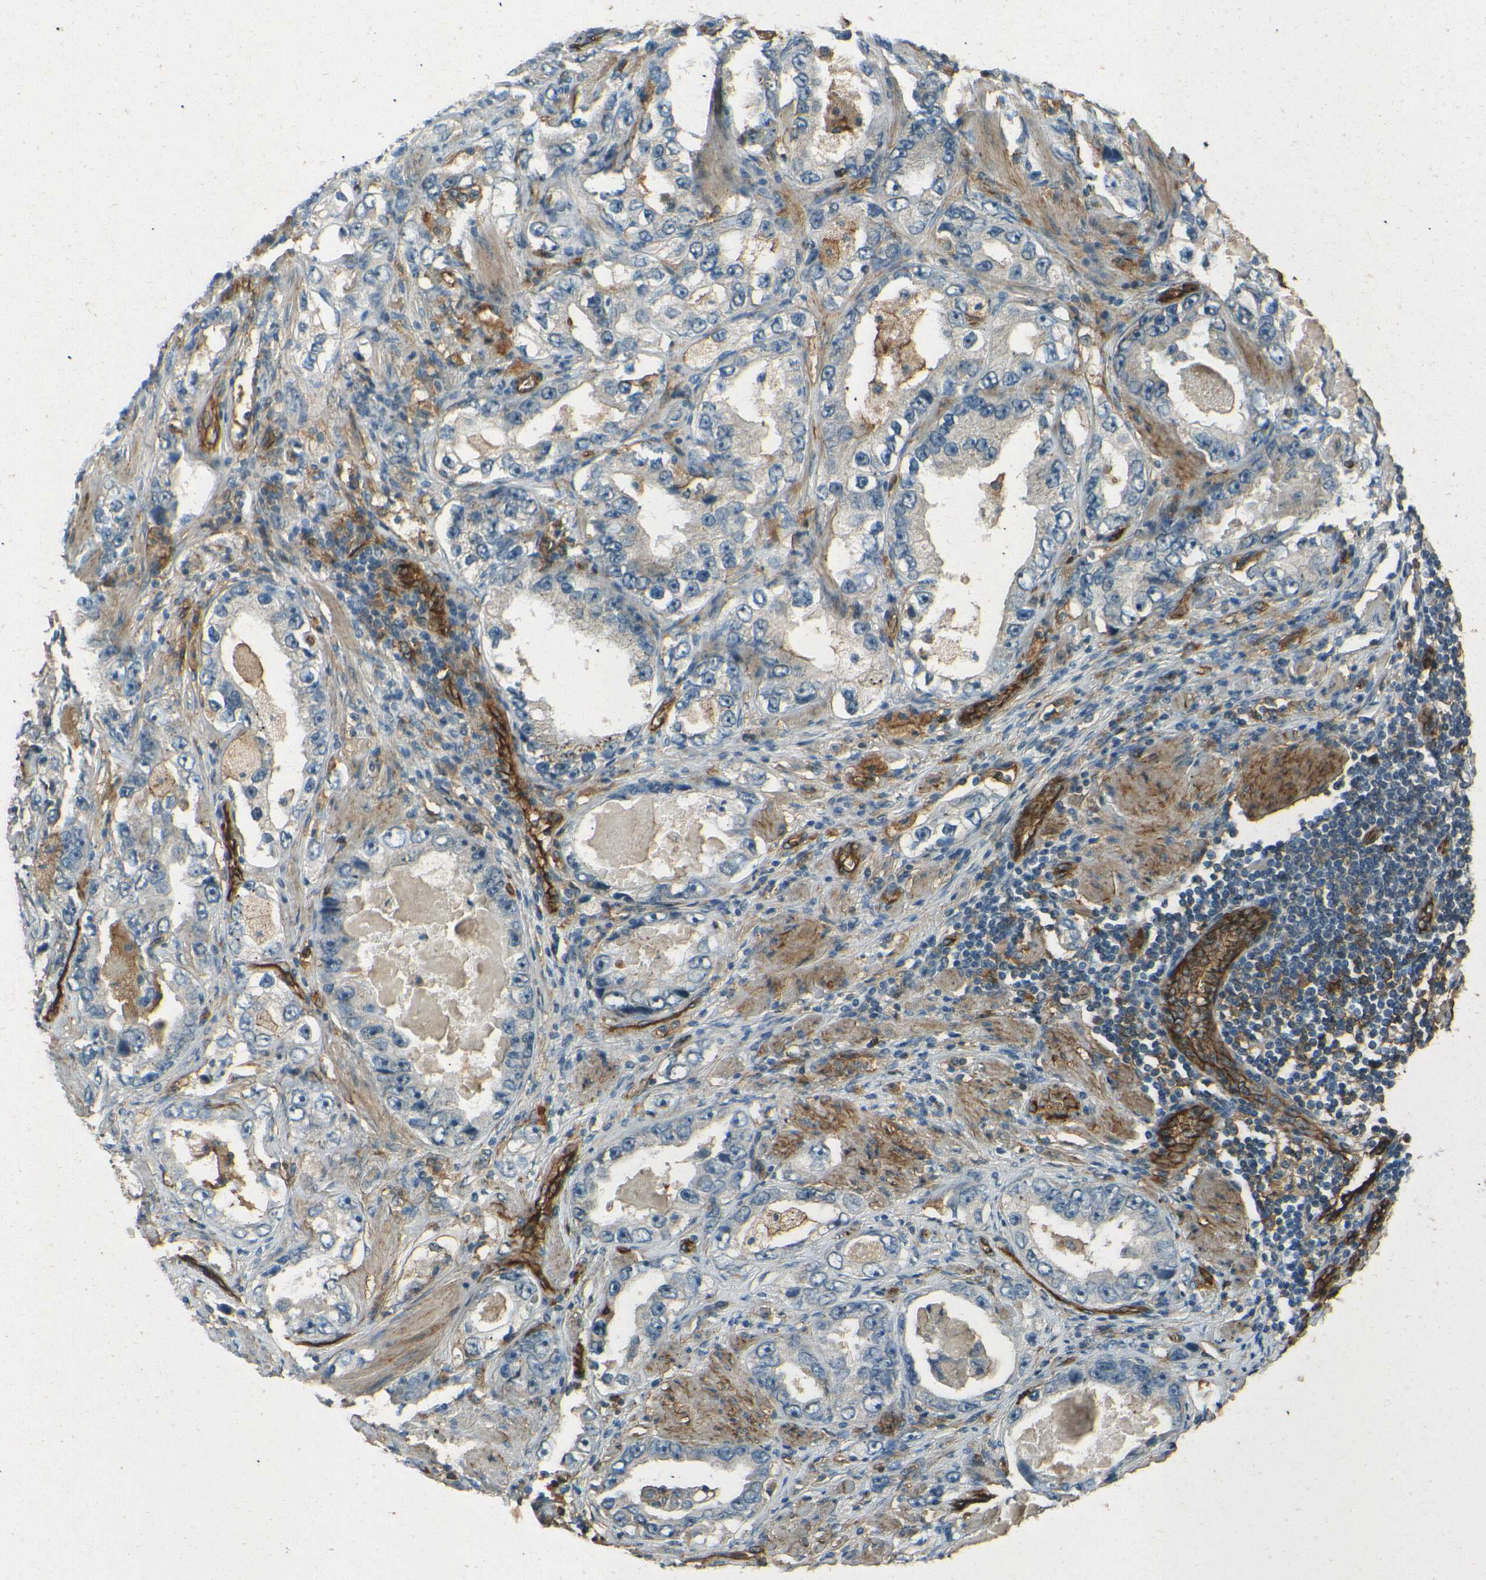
{"staining": {"intensity": "negative", "quantity": "none", "location": "none"}, "tissue": "prostate cancer", "cell_type": "Tumor cells", "image_type": "cancer", "snomed": [{"axis": "morphology", "description": "Adenocarcinoma, High grade"}, {"axis": "topography", "description": "Prostate"}], "caption": "Tumor cells are negative for protein expression in human prostate cancer.", "gene": "ENTPD1", "patient": {"sex": "male", "age": 63}}